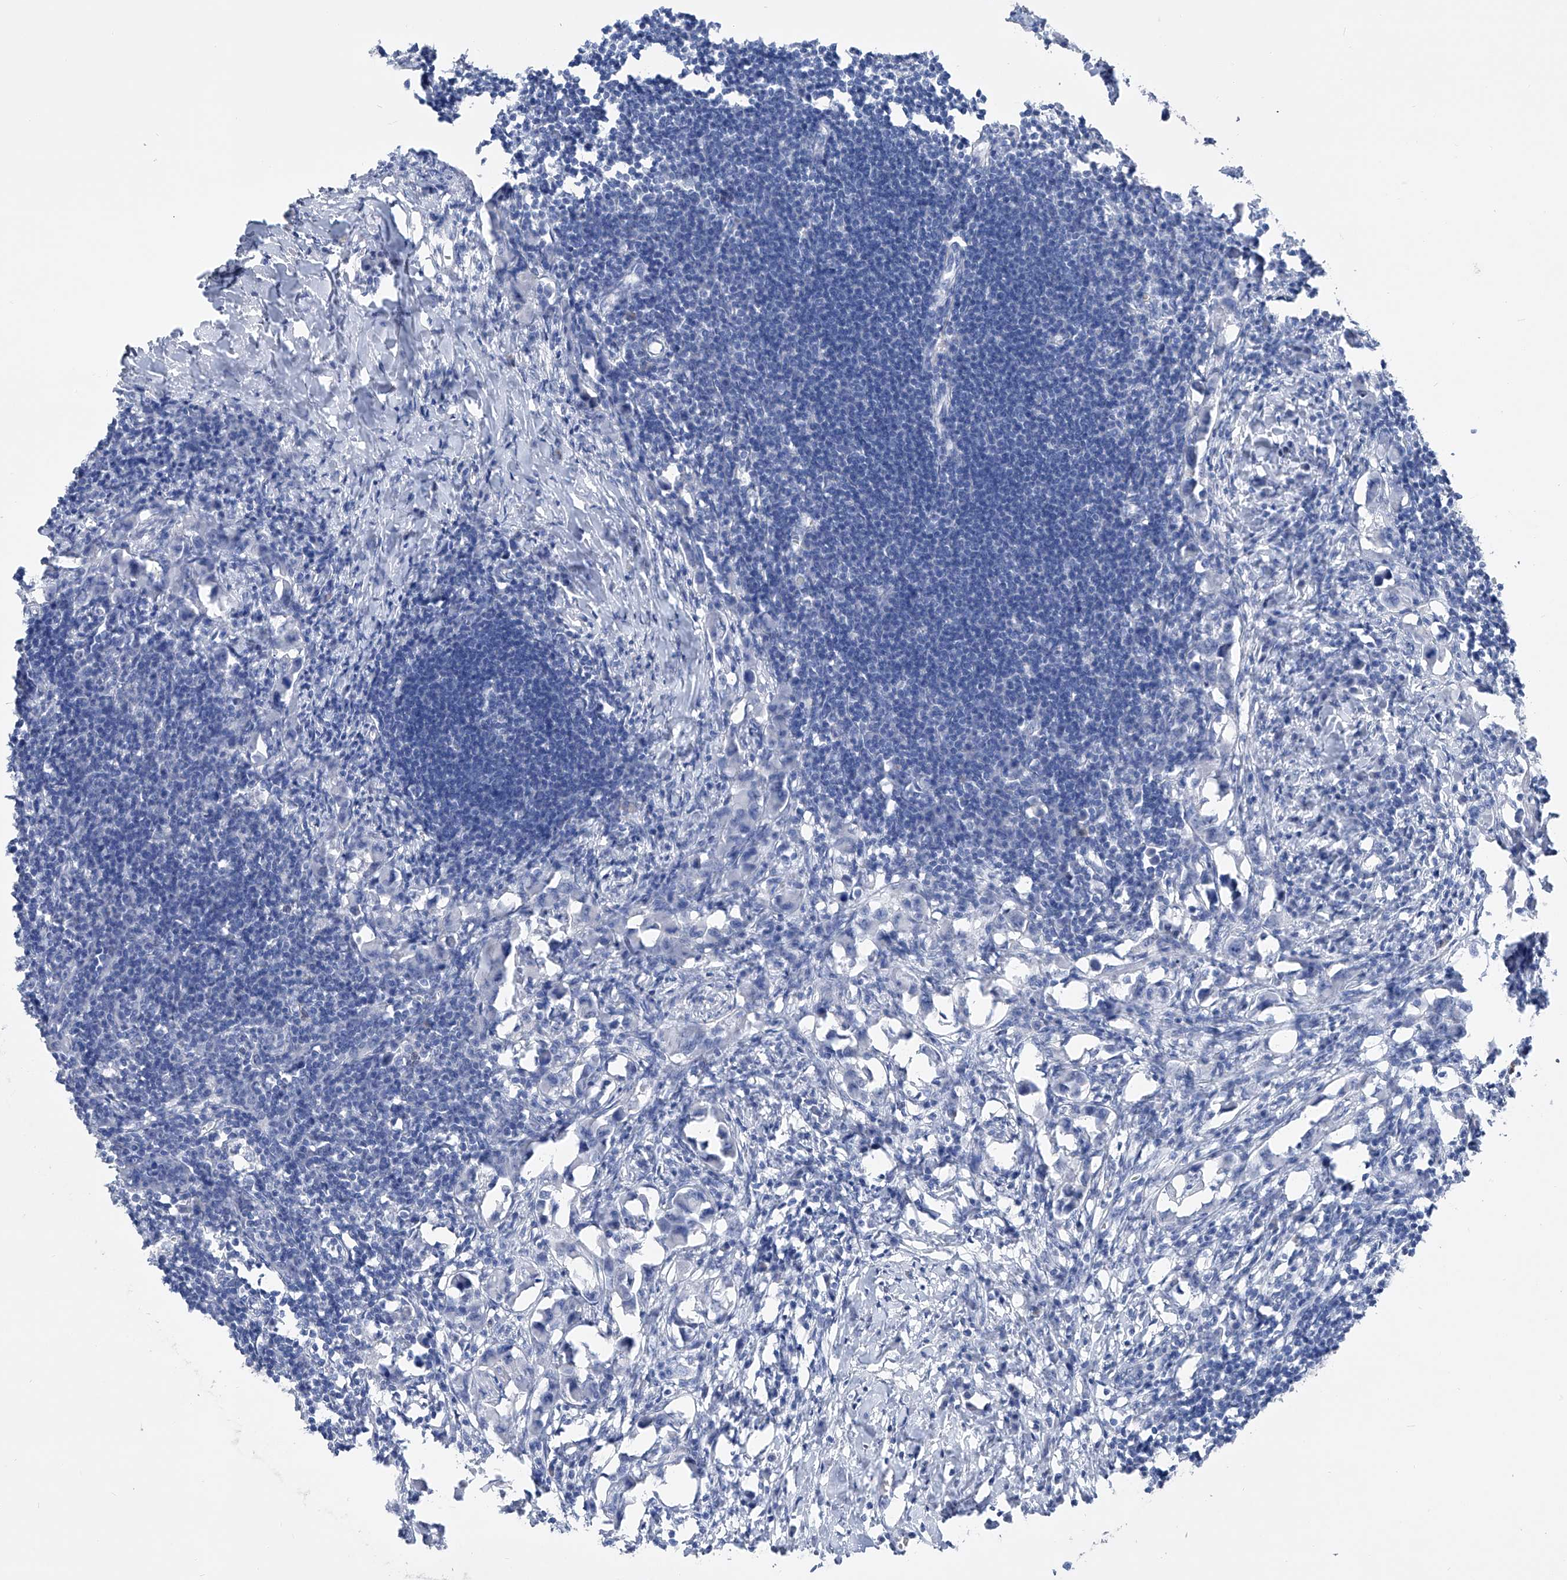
{"staining": {"intensity": "negative", "quantity": "none", "location": "none"}, "tissue": "lymph node", "cell_type": "Germinal center cells", "image_type": "normal", "snomed": [{"axis": "morphology", "description": "Normal tissue, NOS"}, {"axis": "morphology", "description": "Malignant melanoma, Metastatic site"}, {"axis": "topography", "description": "Lymph node"}], "caption": "This is an IHC image of unremarkable lymph node. There is no expression in germinal center cells.", "gene": "ADRA1A", "patient": {"sex": "male", "age": 41}}